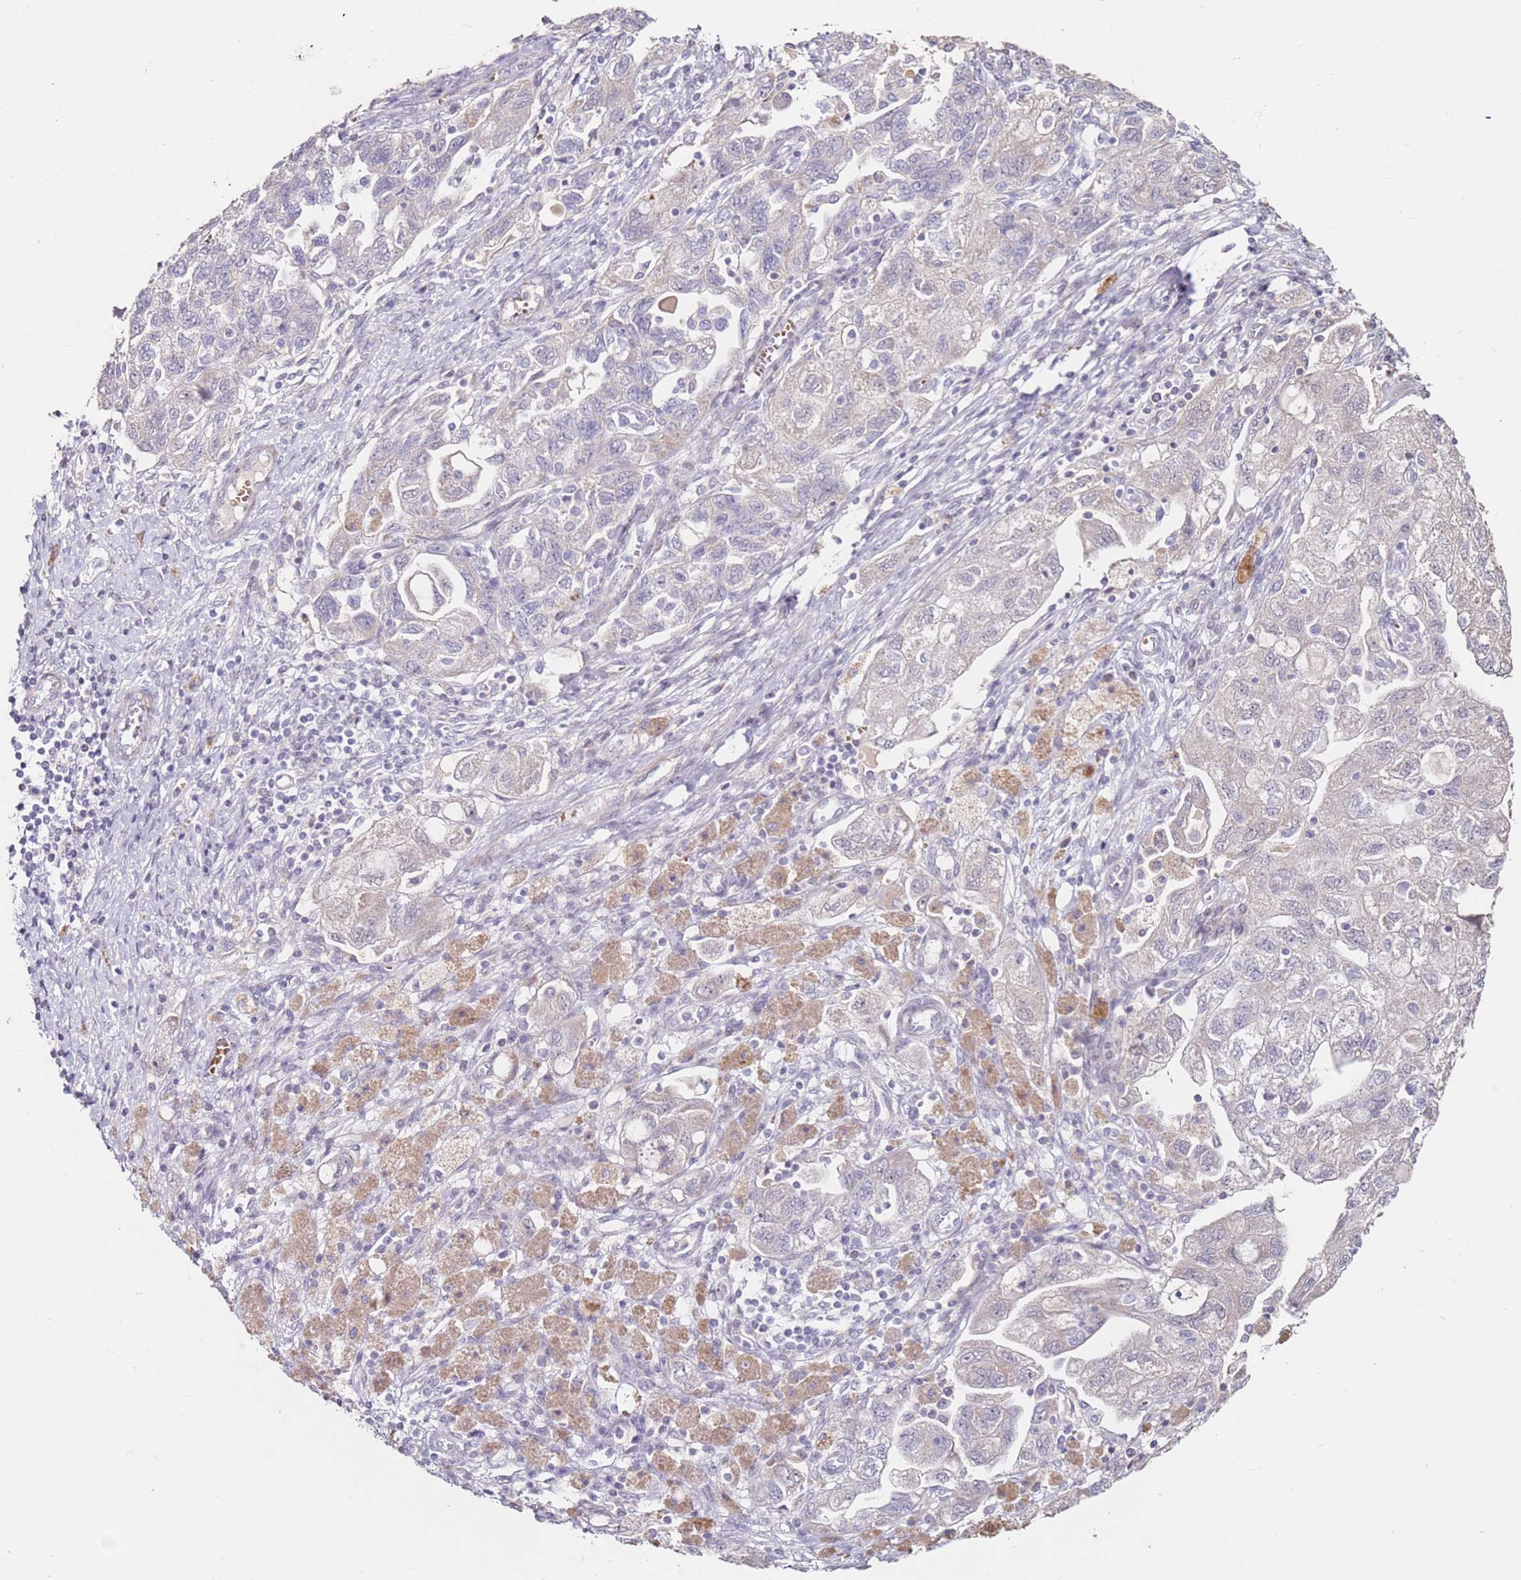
{"staining": {"intensity": "weak", "quantity": "<25%", "location": "cytoplasmic/membranous"}, "tissue": "ovarian cancer", "cell_type": "Tumor cells", "image_type": "cancer", "snomed": [{"axis": "morphology", "description": "Carcinoma, NOS"}, {"axis": "morphology", "description": "Cystadenocarcinoma, serous, NOS"}, {"axis": "topography", "description": "Ovary"}], "caption": "Tumor cells show no significant protein expression in ovarian cancer. The staining was performed using DAB to visualize the protein expression in brown, while the nuclei were stained in blue with hematoxylin (Magnification: 20x).", "gene": "RARS2", "patient": {"sex": "female", "age": 69}}